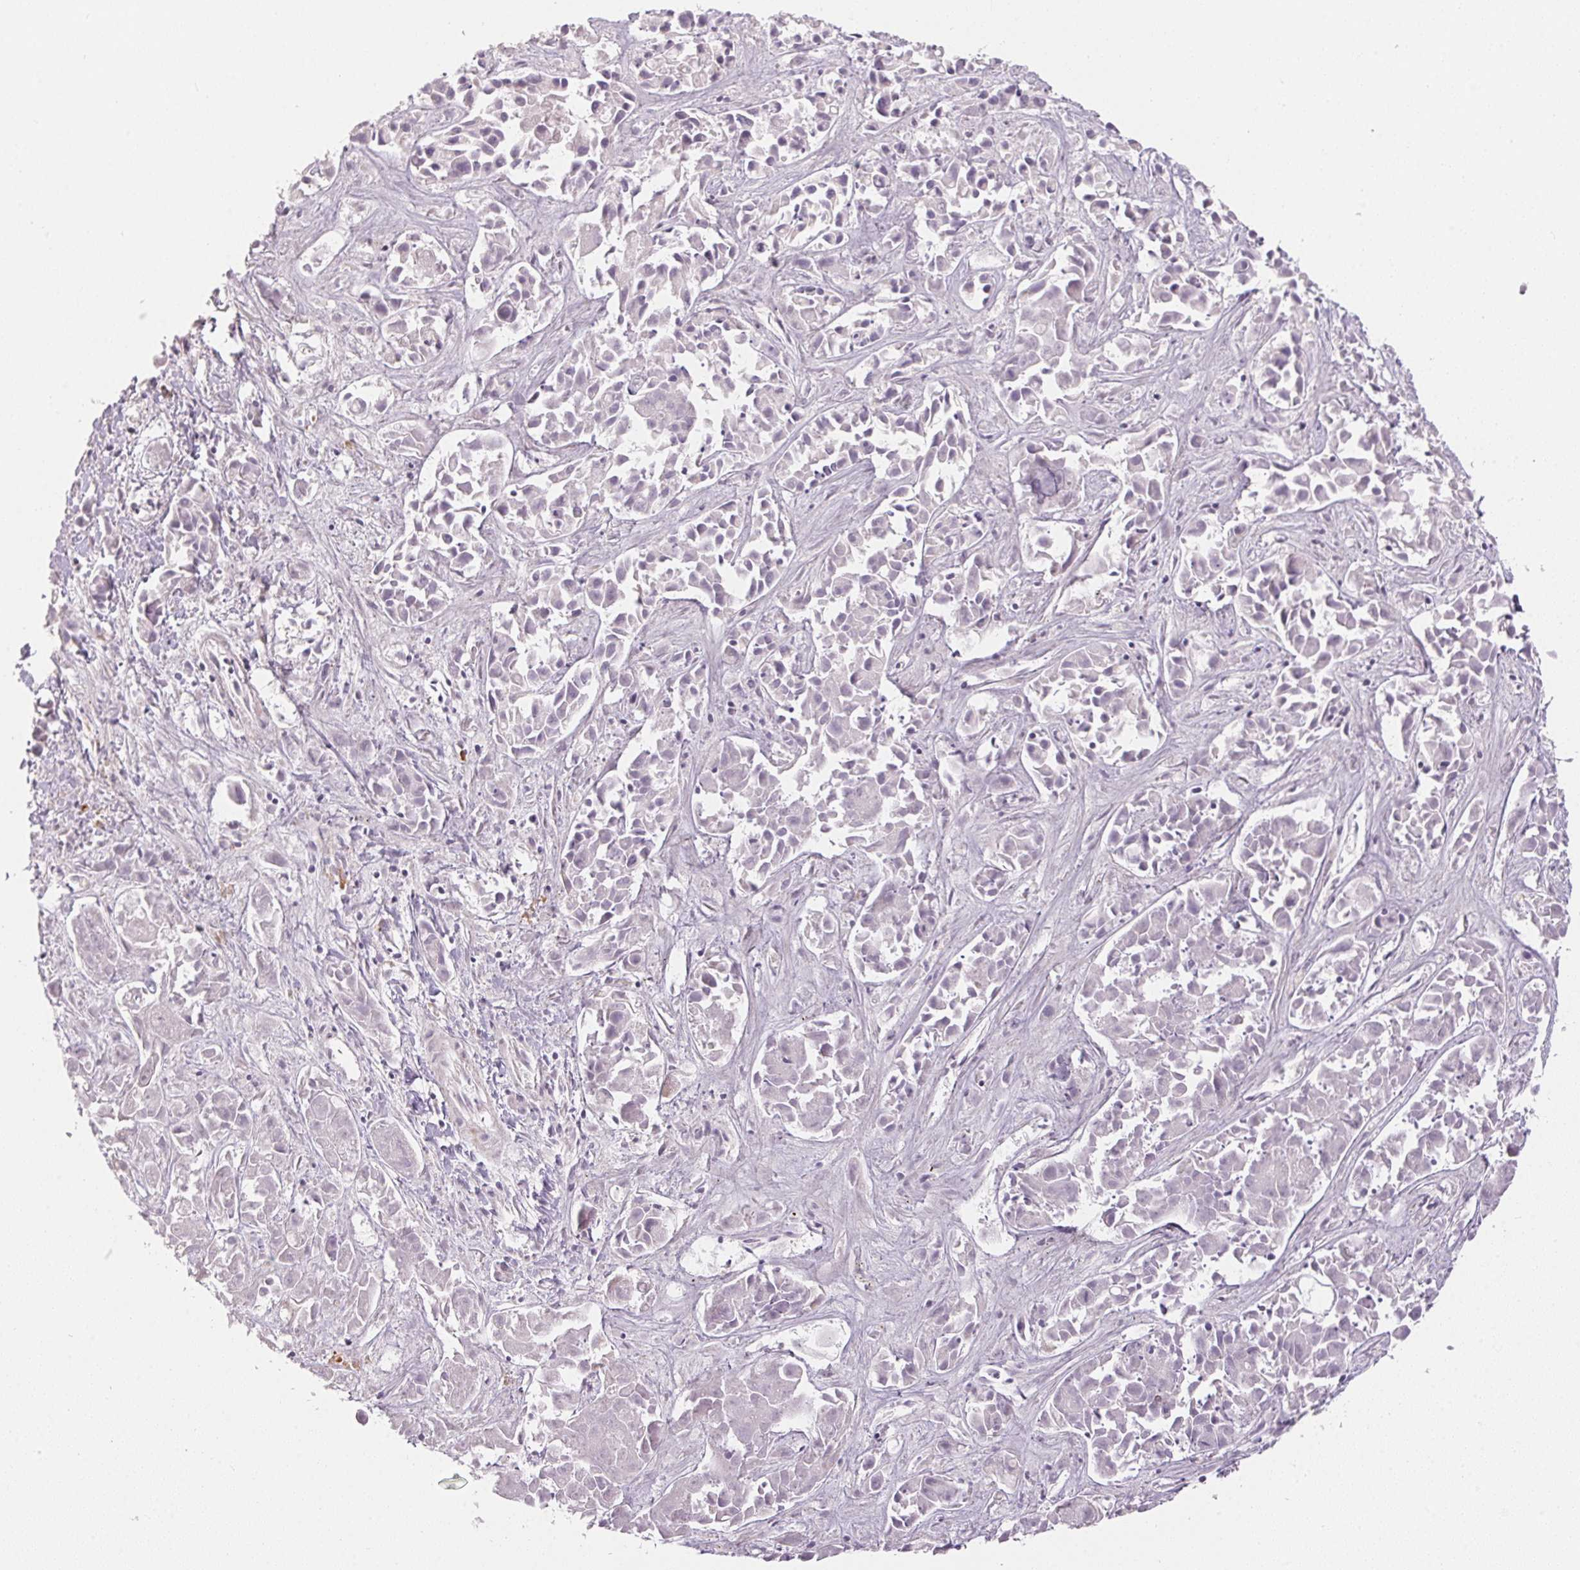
{"staining": {"intensity": "negative", "quantity": "none", "location": "none"}, "tissue": "liver cancer", "cell_type": "Tumor cells", "image_type": "cancer", "snomed": [{"axis": "morphology", "description": "Cholangiocarcinoma"}, {"axis": "topography", "description": "Liver"}], "caption": "An immunohistochemistry (IHC) photomicrograph of liver cancer (cholangiocarcinoma) is shown. There is no staining in tumor cells of liver cancer (cholangiocarcinoma).", "gene": "GDAP1L1", "patient": {"sex": "female", "age": 81}}